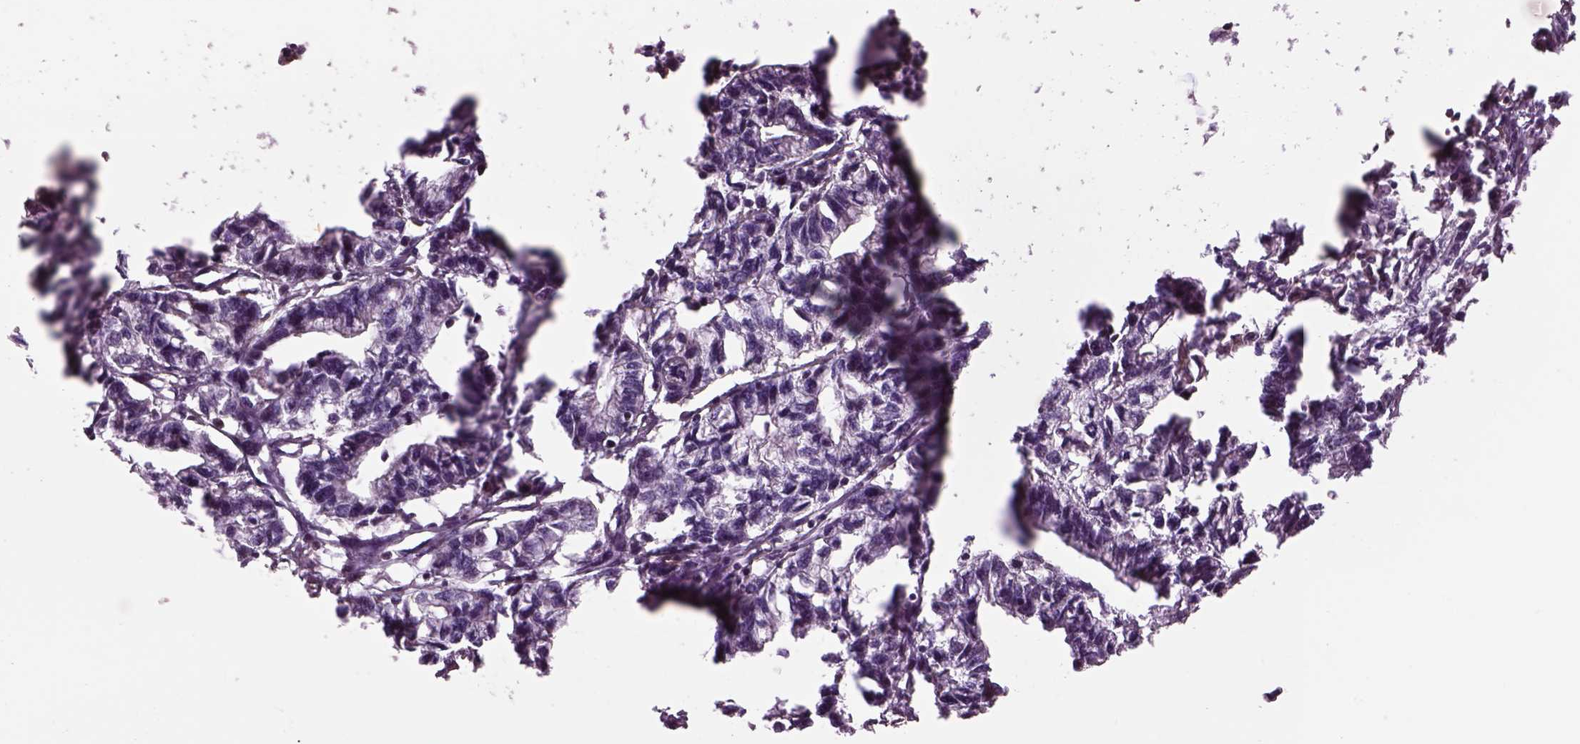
{"staining": {"intensity": "negative", "quantity": "none", "location": "none"}, "tissue": "stomach cancer", "cell_type": "Tumor cells", "image_type": "cancer", "snomed": [{"axis": "morphology", "description": "Adenocarcinoma, NOS"}, {"axis": "topography", "description": "Stomach"}], "caption": "Immunohistochemical staining of human stomach cancer (adenocarcinoma) displays no significant staining in tumor cells.", "gene": "LIN7A", "patient": {"sex": "male", "age": 83}}